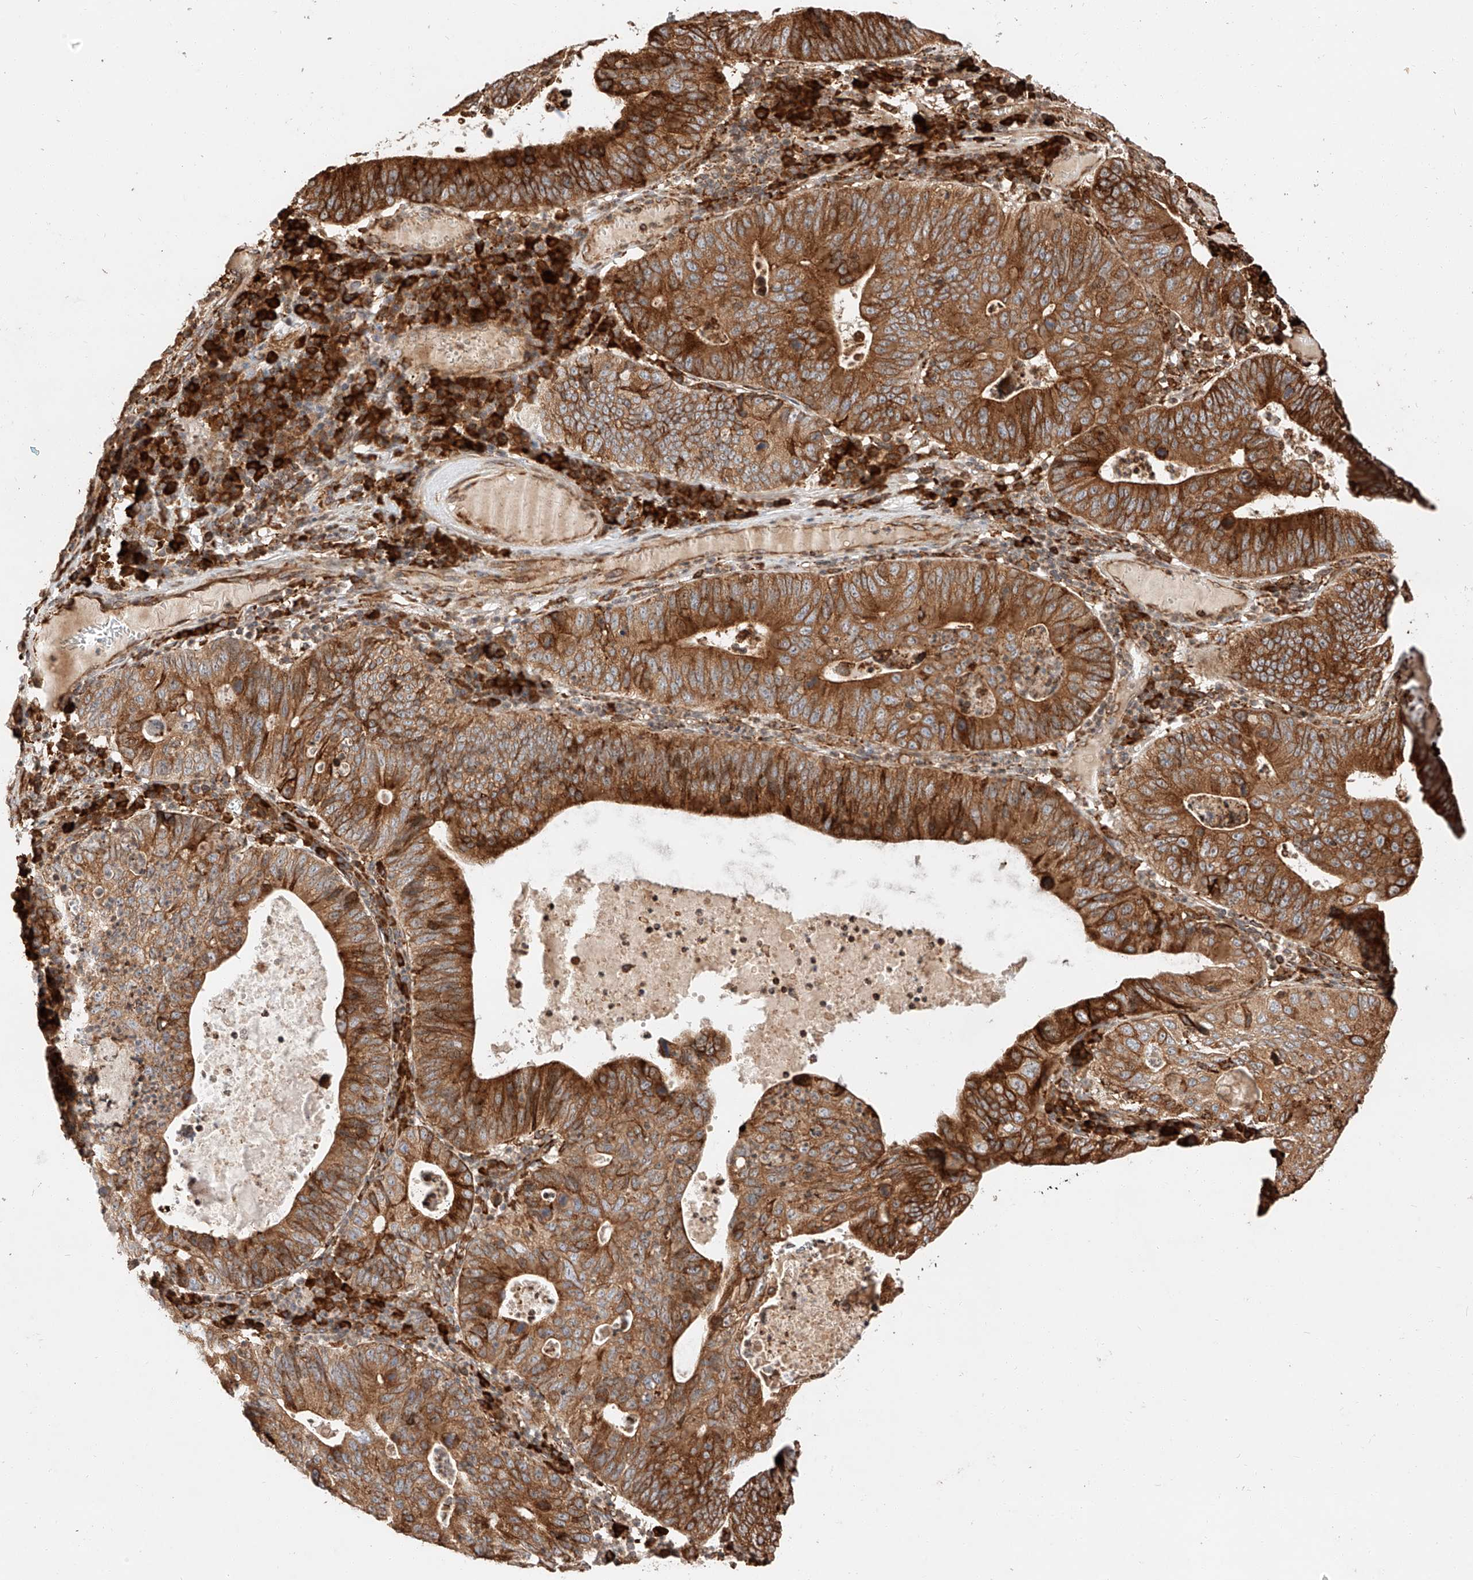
{"staining": {"intensity": "strong", "quantity": ">75%", "location": "cytoplasmic/membranous"}, "tissue": "stomach cancer", "cell_type": "Tumor cells", "image_type": "cancer", "snomed": [{"axis": "morphology", "description": "Adenocarcinoma, NOS"}, {"axis": "topography", "description": "Stomach"}], "caption": "Immunohistochemistry (DAB) staining of stomach adenocarcinoma exhibits strong cytoplasmic/membranous protein staining in approximately >75% of tumor cells.", "gene": "ZNF84", "patient": {"sex": "male", "age": 59}}